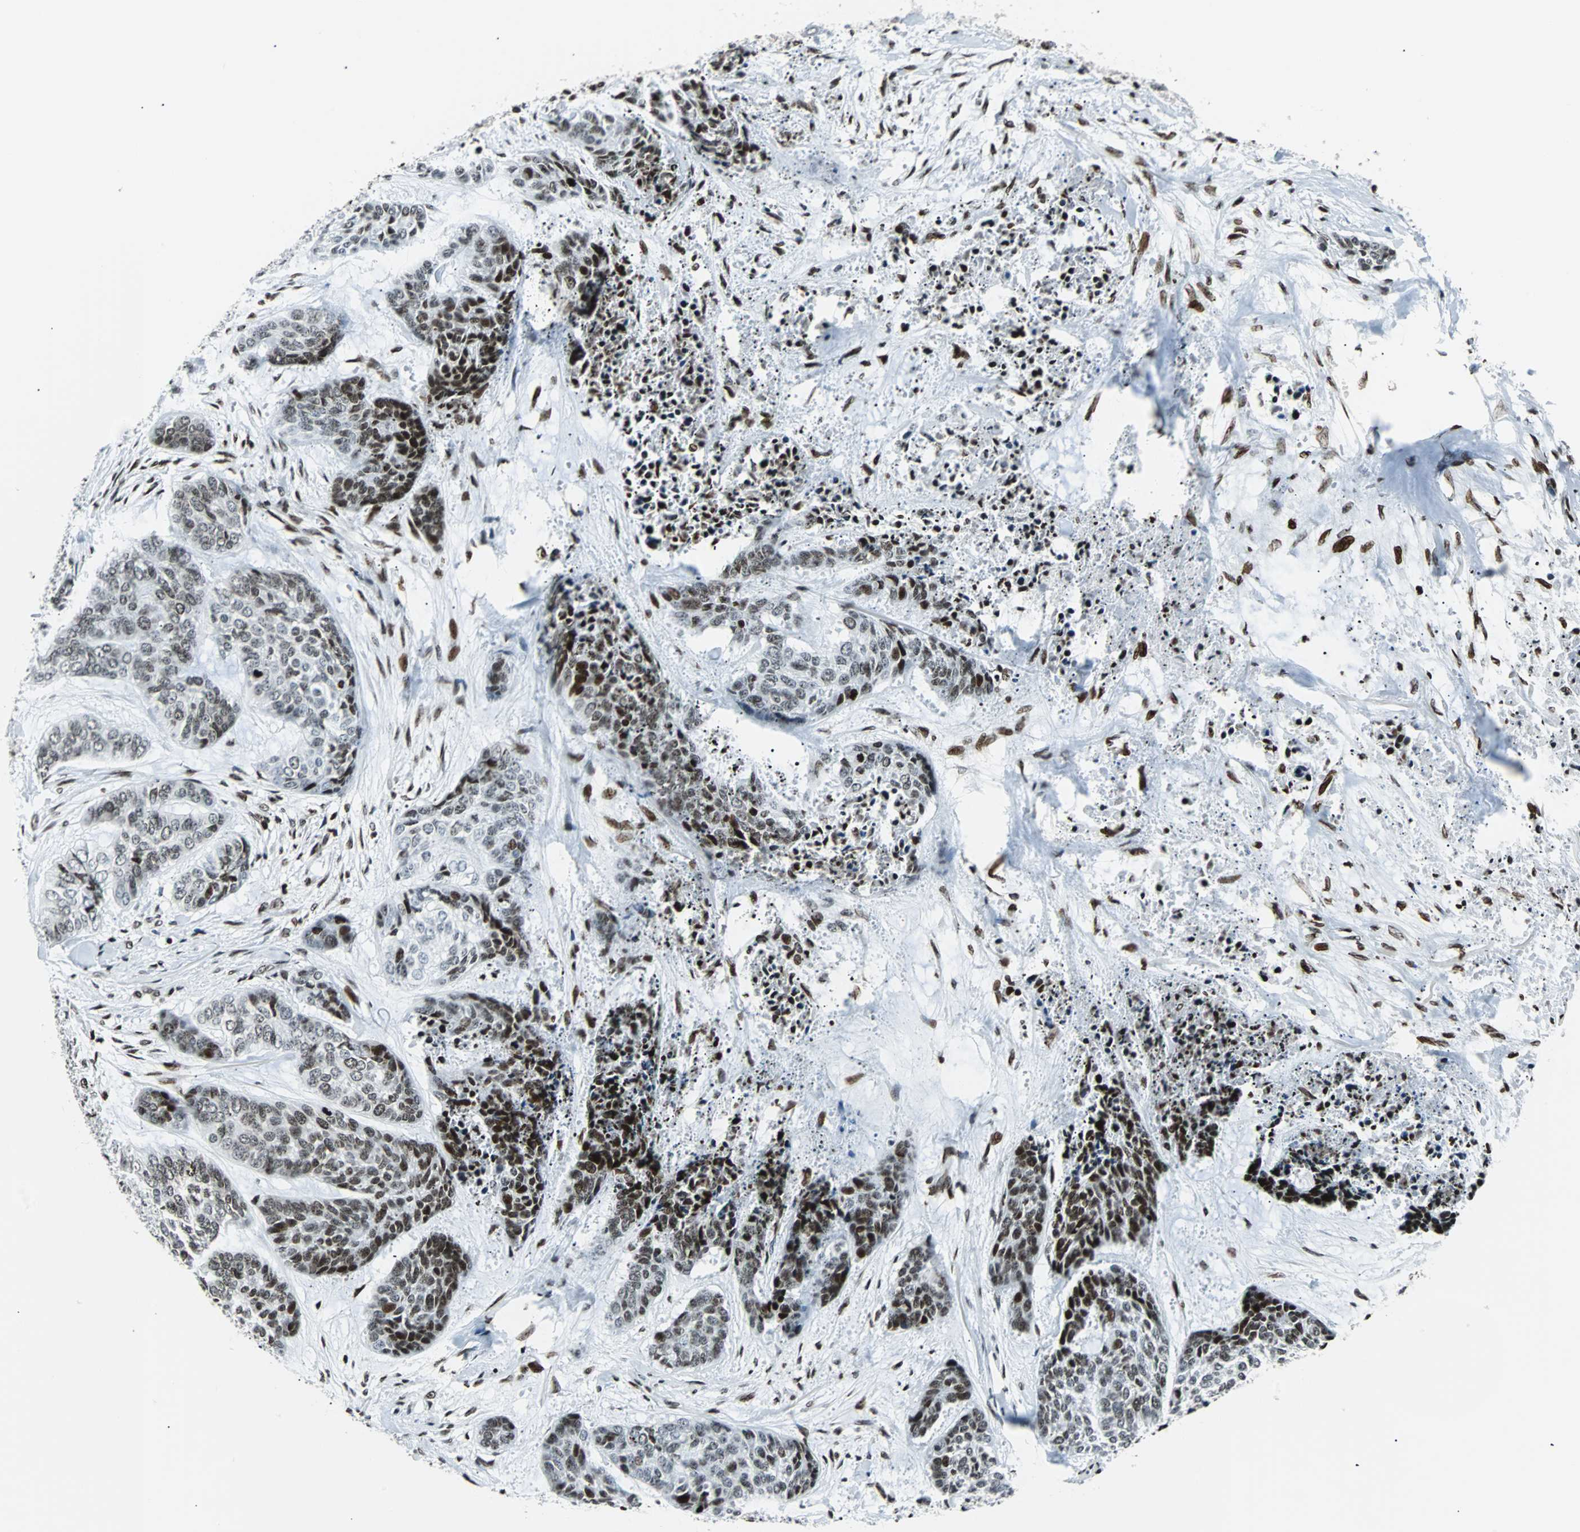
{"staining": {"intensity": "strong", "quantity": "25%-75%", "location": "nuclear"}, "tissue": "skin cancer", "cell_type": "Tumor cells", "image_type": "cancer", "snomed": [{"axis": "morphology", "description": "Basal cell carcinoma"}, {"axis": "topography", "description": "Skin"}], "caption": "The micrograph displays a brown stain indicating the presence of a protein in the nuclear of tumor cells in skin basal cell carcinoma.", "gene": "ZNF131", "patient": {"sex": "female", "age": 64}}